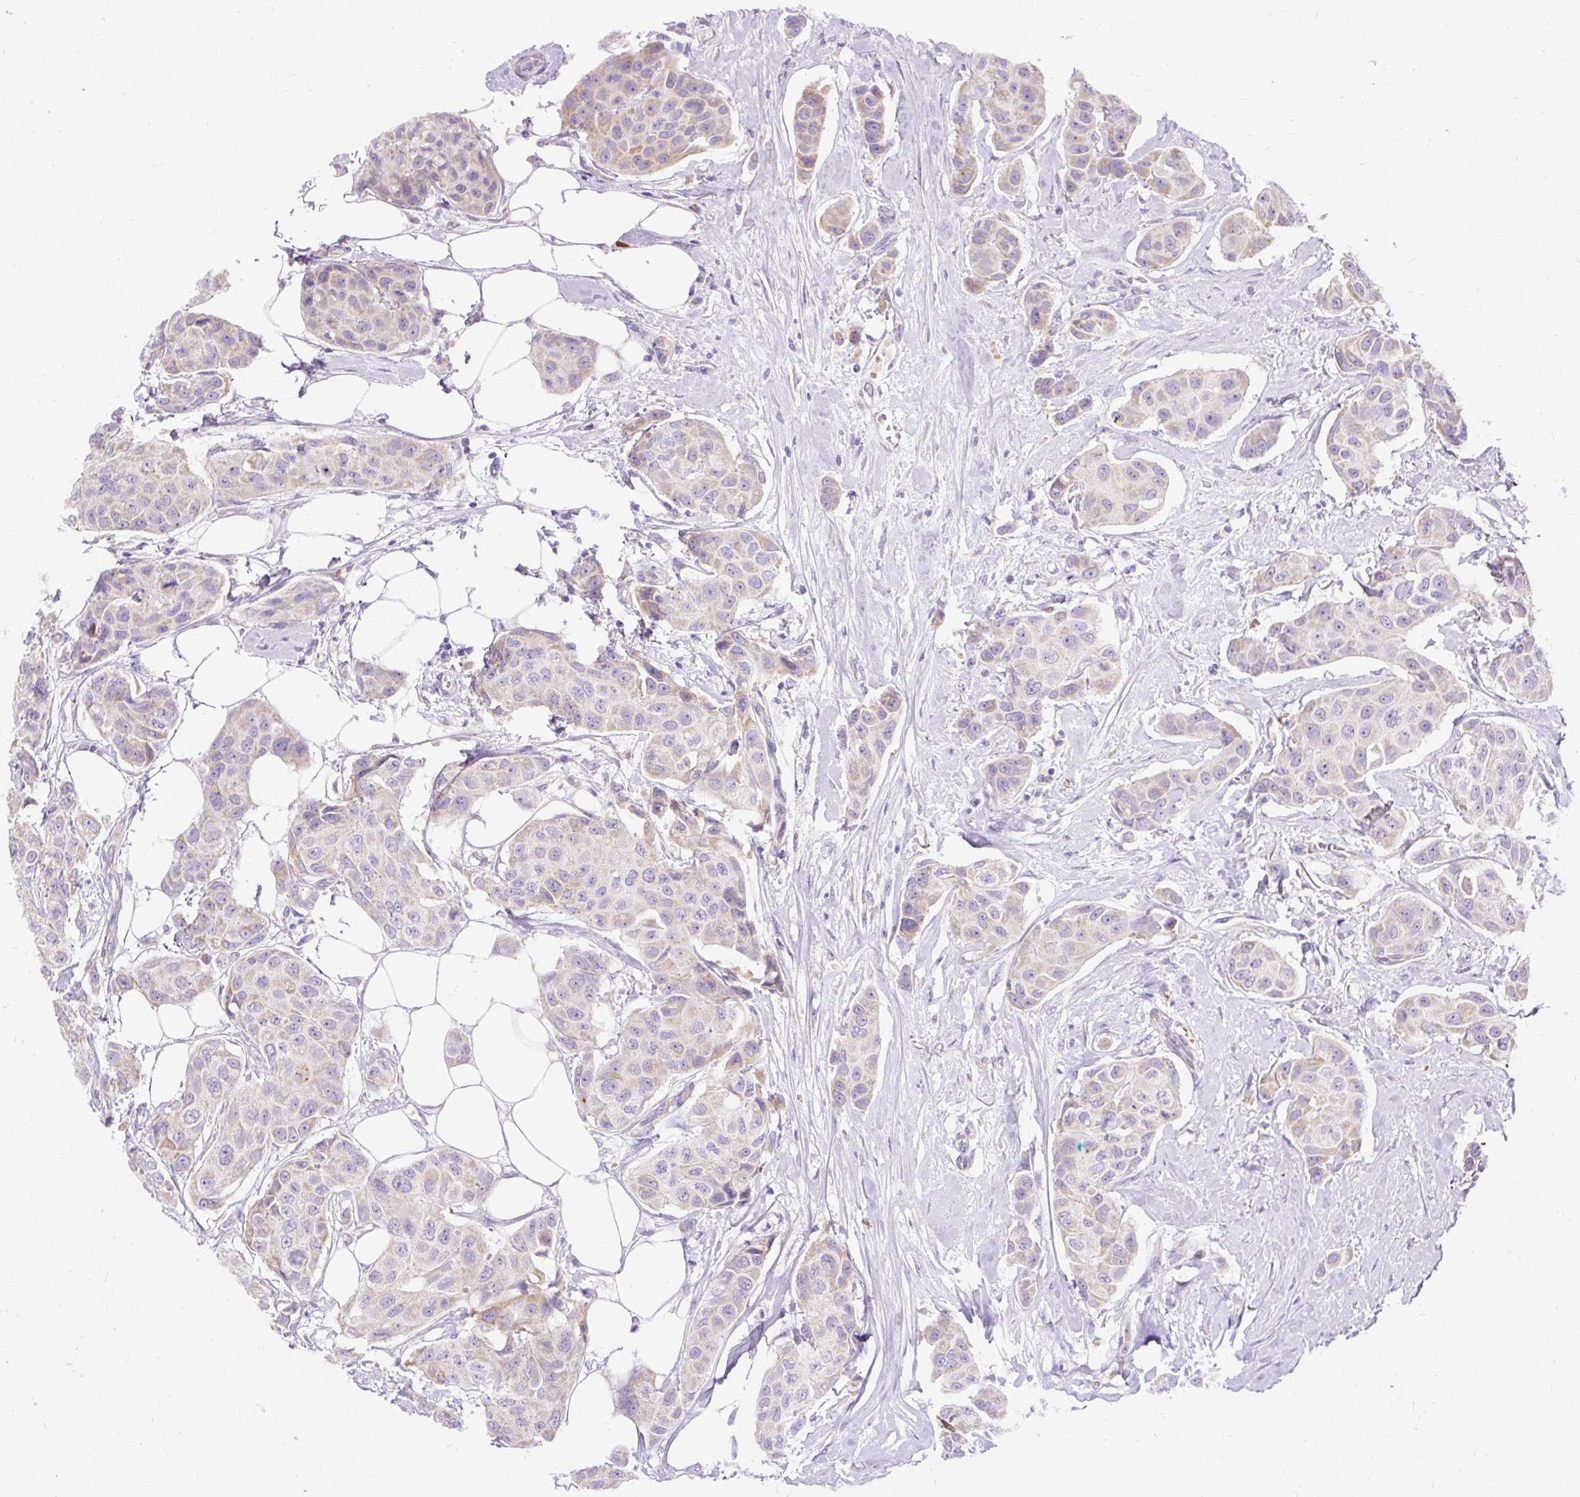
{"staining": {"intensity": "weak", "quantity": "25%-75%", "location": "cytoplasmic/membranous"}, "tissue": "breast cancer", "cell_type": "Tumor cells", "image_type": "cancer", "snomed": [{"axis": "morphology", "description": "Duct carcinoma"}, {"axis": "topography", "description": "Breast"}, {"axis": "topography", "description": "Lymph node"}], "caption": "Breast infiltrating ductal carcinoma stained with a protein marker shows weak staining in tumor cells.", "gene": "SYBU", "patient": {"sex": "female", "age": 80}}